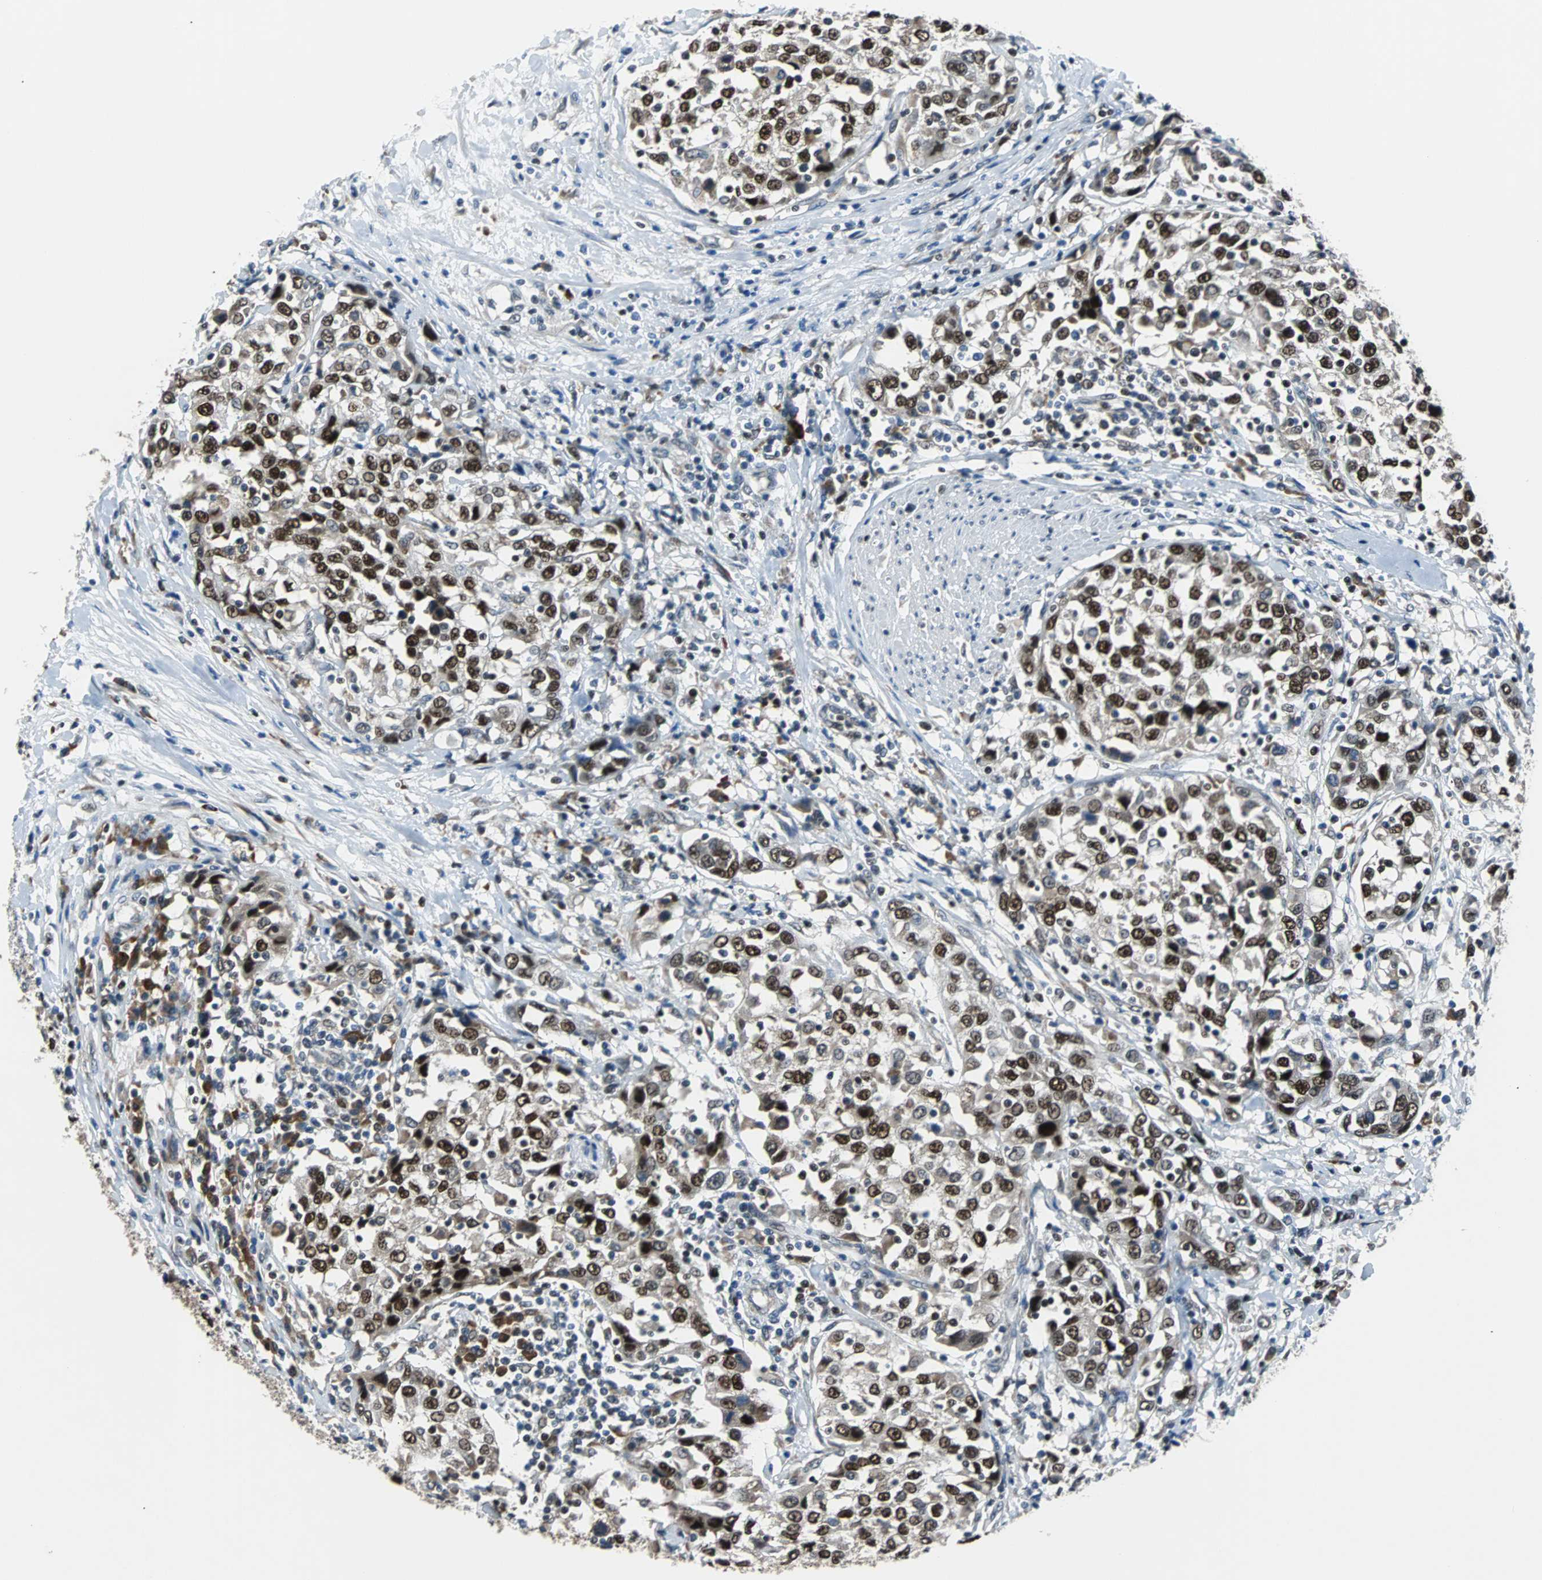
{"staining": {"intensity": "strong", "quantity": ">75%", "location": "nuclear"}, "tissue": "urothelial cancer", "cell_type": "Tumor cells", "image_type": "cancer", "snomed": [{"axis": "morphology", "description": "Urothelial carcinoma, High grade"}, {"axis": "topography", "description": "Urinary bladder"}], "caption": "This photomicrograph shows immunohistochemistry staining of urothelial cancer, with high strong nuclear staining in approximately >75% of tumor cells.", "gene": "USP28", "patient": {"sex": "female", "age": 80}}